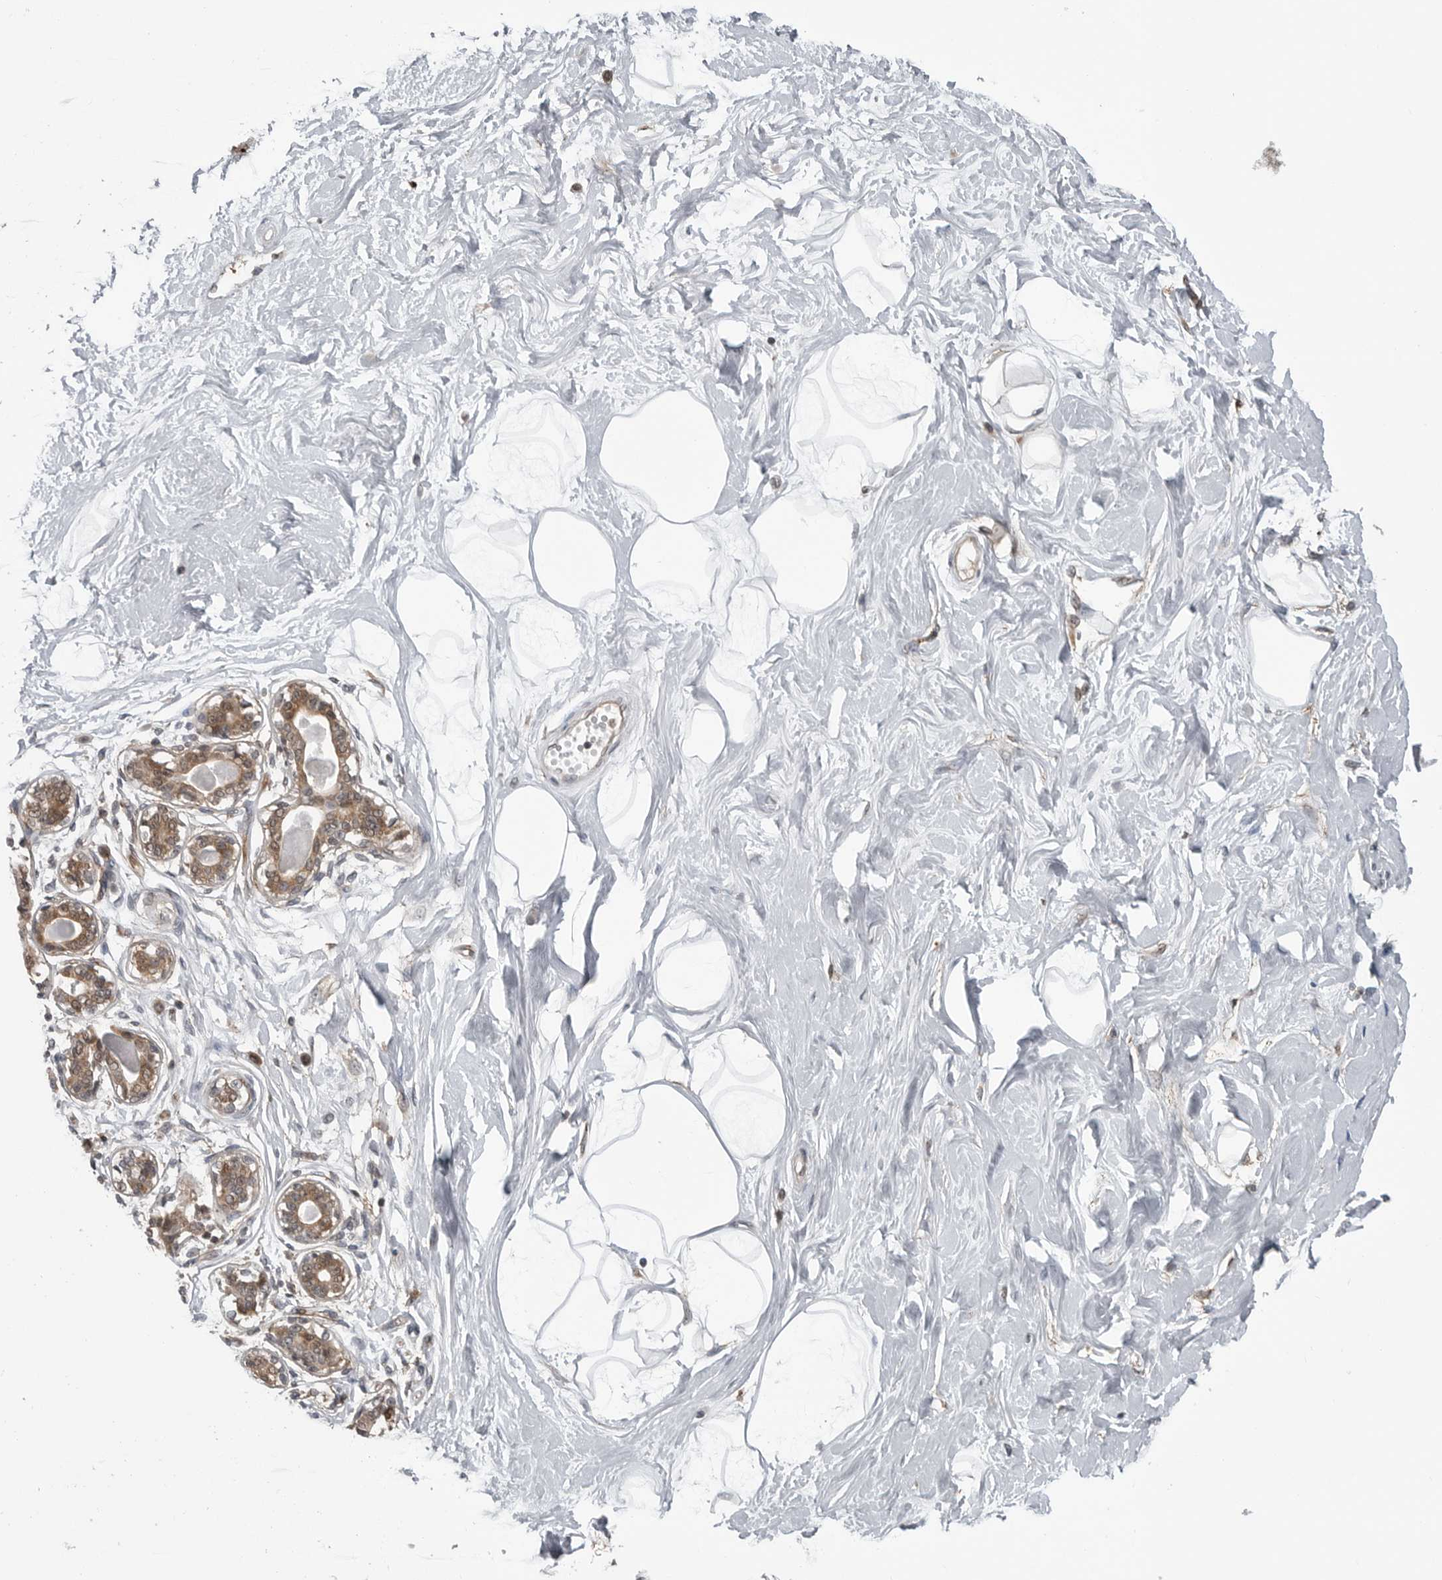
{"staining": {"intensity": "negative", "quantity": "none", "location": "none"}, "tissue": "breast", "cell_type": "Adipocytes", "image_type": "normal", "snomed": [{"axis": "morphology", "description": "Normal tissue, NOS"}, {"axis": "topography", "description": "Breast"}], "caption": "High power microscopy photomicrograph of an IHC image of benign breast, revealing no significant staining in adipocytes.", "gene": "FAAP100", "patient": {"sex": "female", "age": 45}}